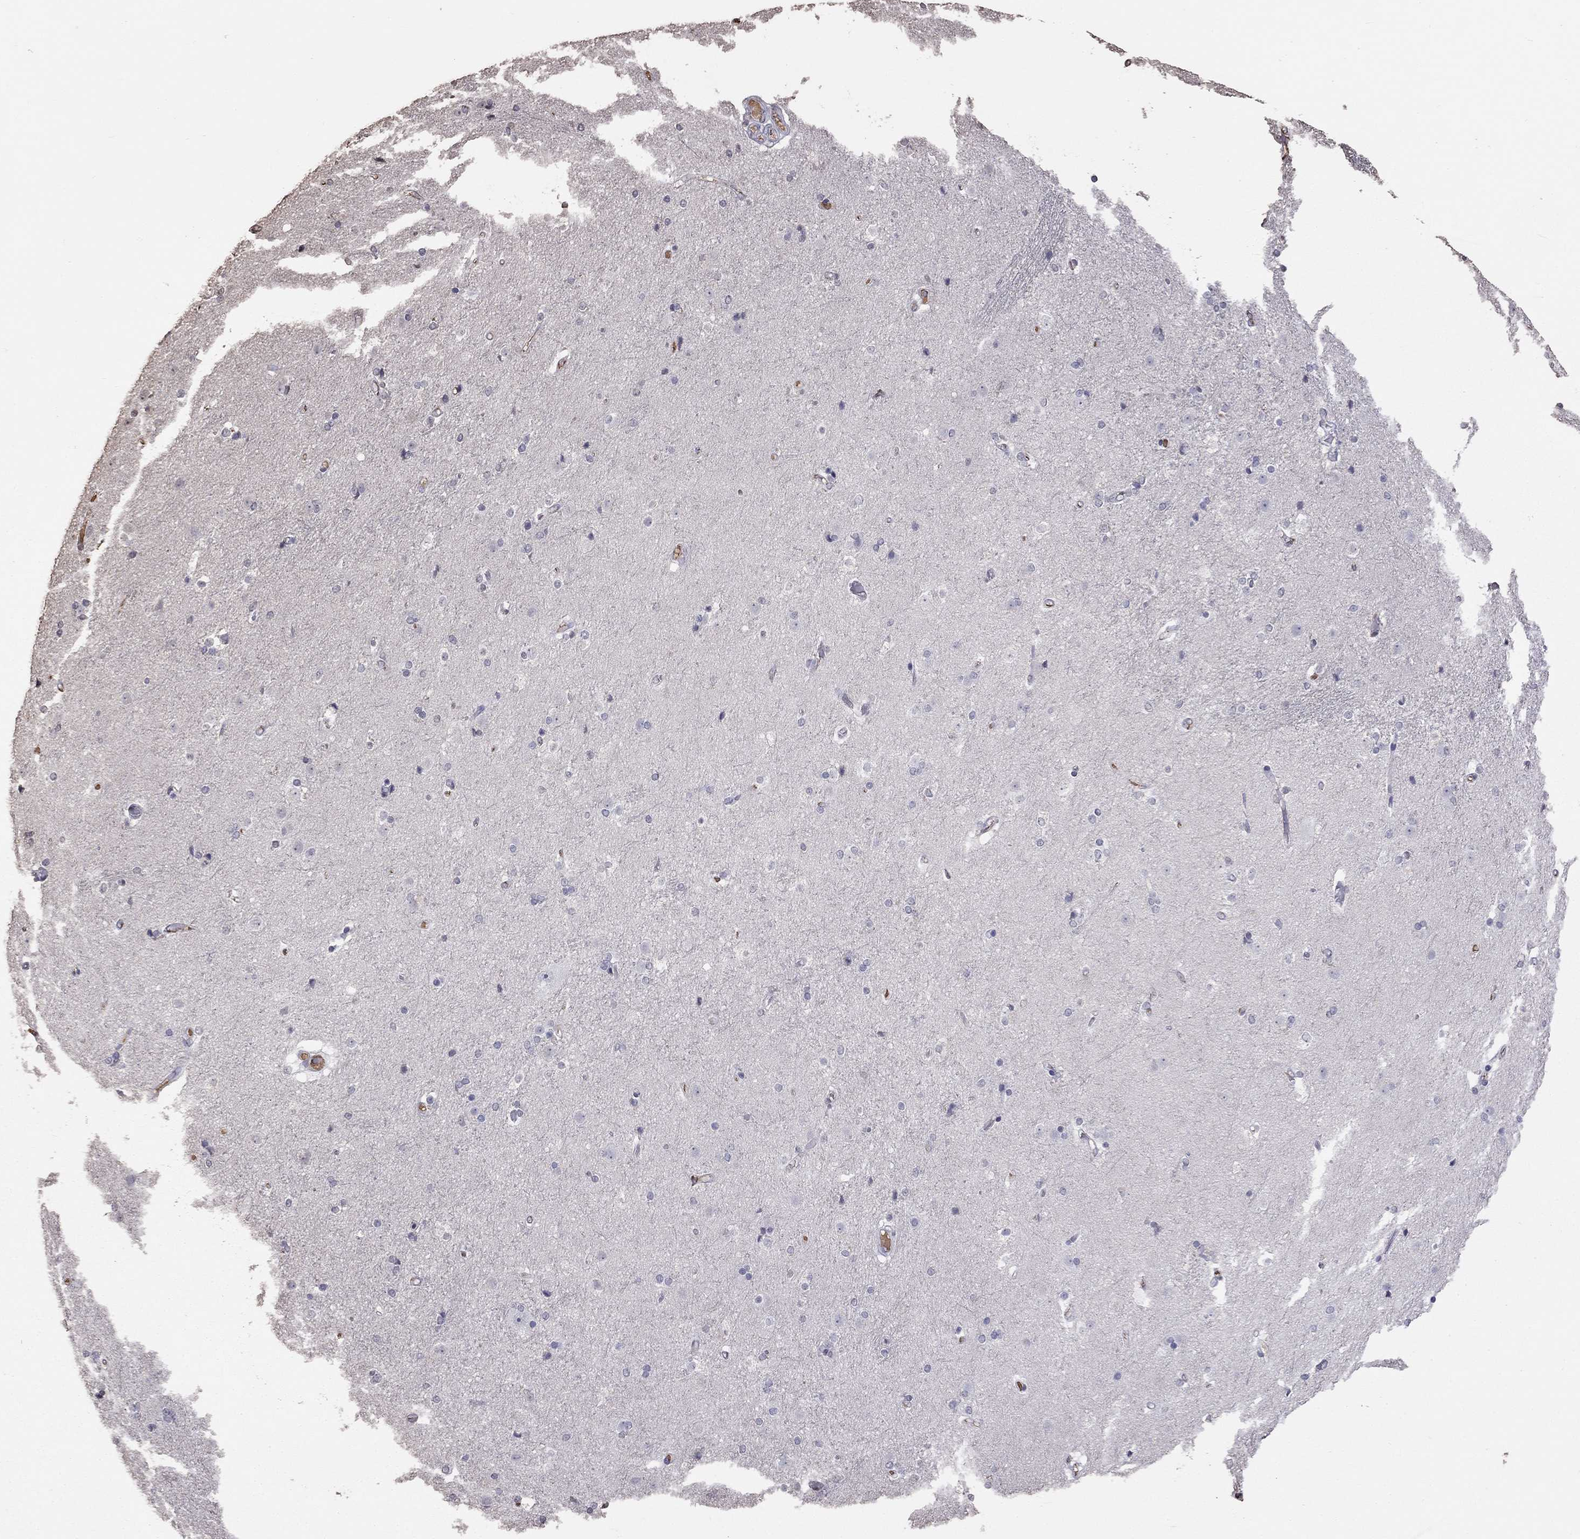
{"staining": {"intensity": "negative", "quantity": "none", "location": "none"}, "tissue": "caudate", "cell_type": "Glial cells", "image_type": "normal", "snomed": [{"axis": "morphology", "description": "Normal tissue, NOS"}, {"axis": "topography", "description": "Lateral ventricle wall"}], "caption": "This is a histopathology image of IHC staining of normal caudate, which shows no staining in glial cells.", "gene": "SUN3", "patient": {"sex": "male", "age": 54}}